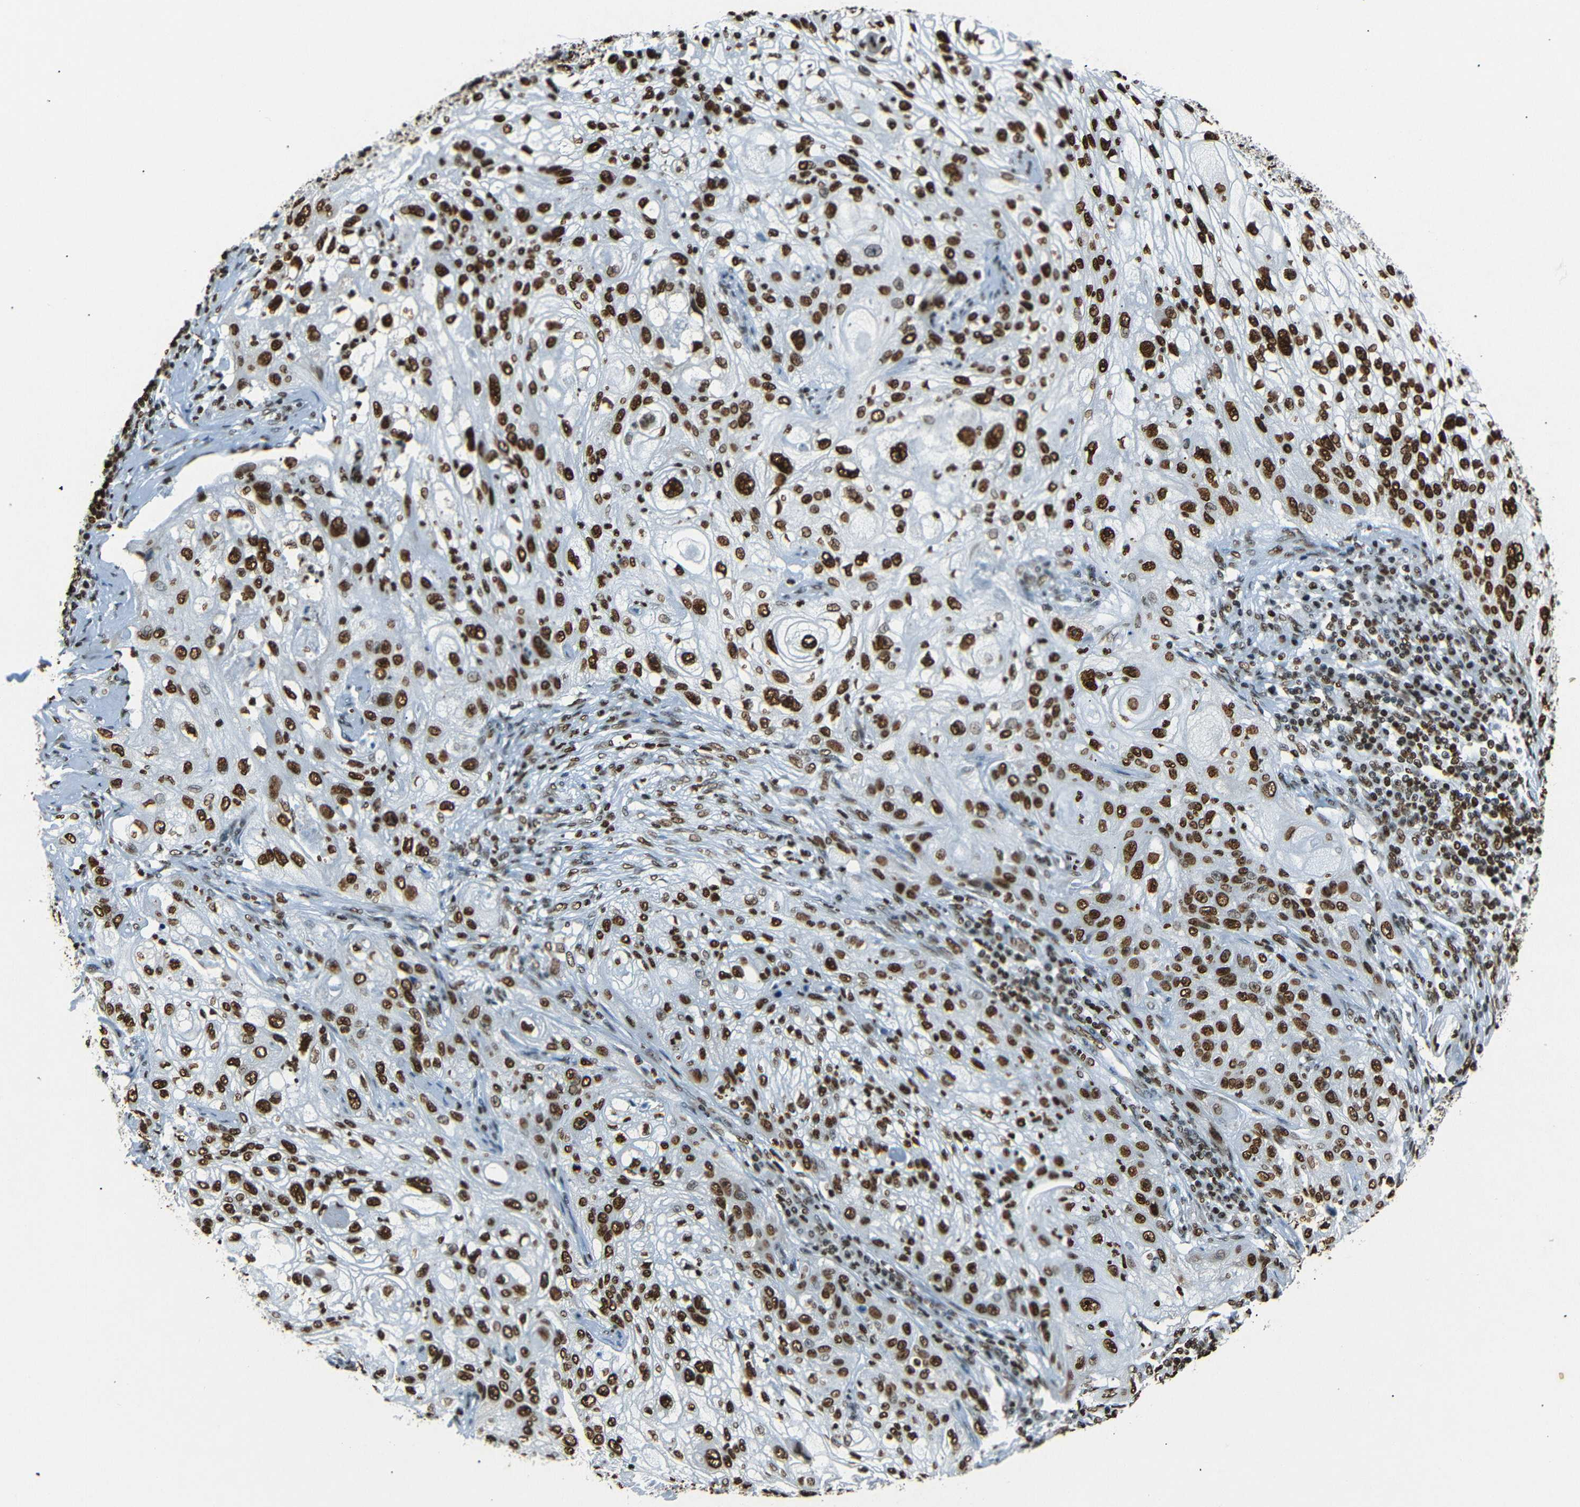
{"staining": {"intensity": "strong", "quantity": ">75%", "location": "nuclear"}, "tissue": "lung cancer", "cell_type": "Tumor cells", "image_type": "cancer", "snomed": [{"axis": "morphology", "description": "Inflammation, NOS"}, {"axis": "morphology", "description": "Squamous cell carcinoma, NOS"}, {"axis": "topography", "description": "Lymph node"}, {"axis": "topography", "description": "Soft tissue"}, {"axis": "topography", "description": "Lung"}], "caption": "There is high levels of strong nuclear expression in tumor cells of lung cancer, as demonstrated by immunohistochemical staining (brown color).", "gene": "HMGN1", "patient": {"sex": "male", "age": 66}}